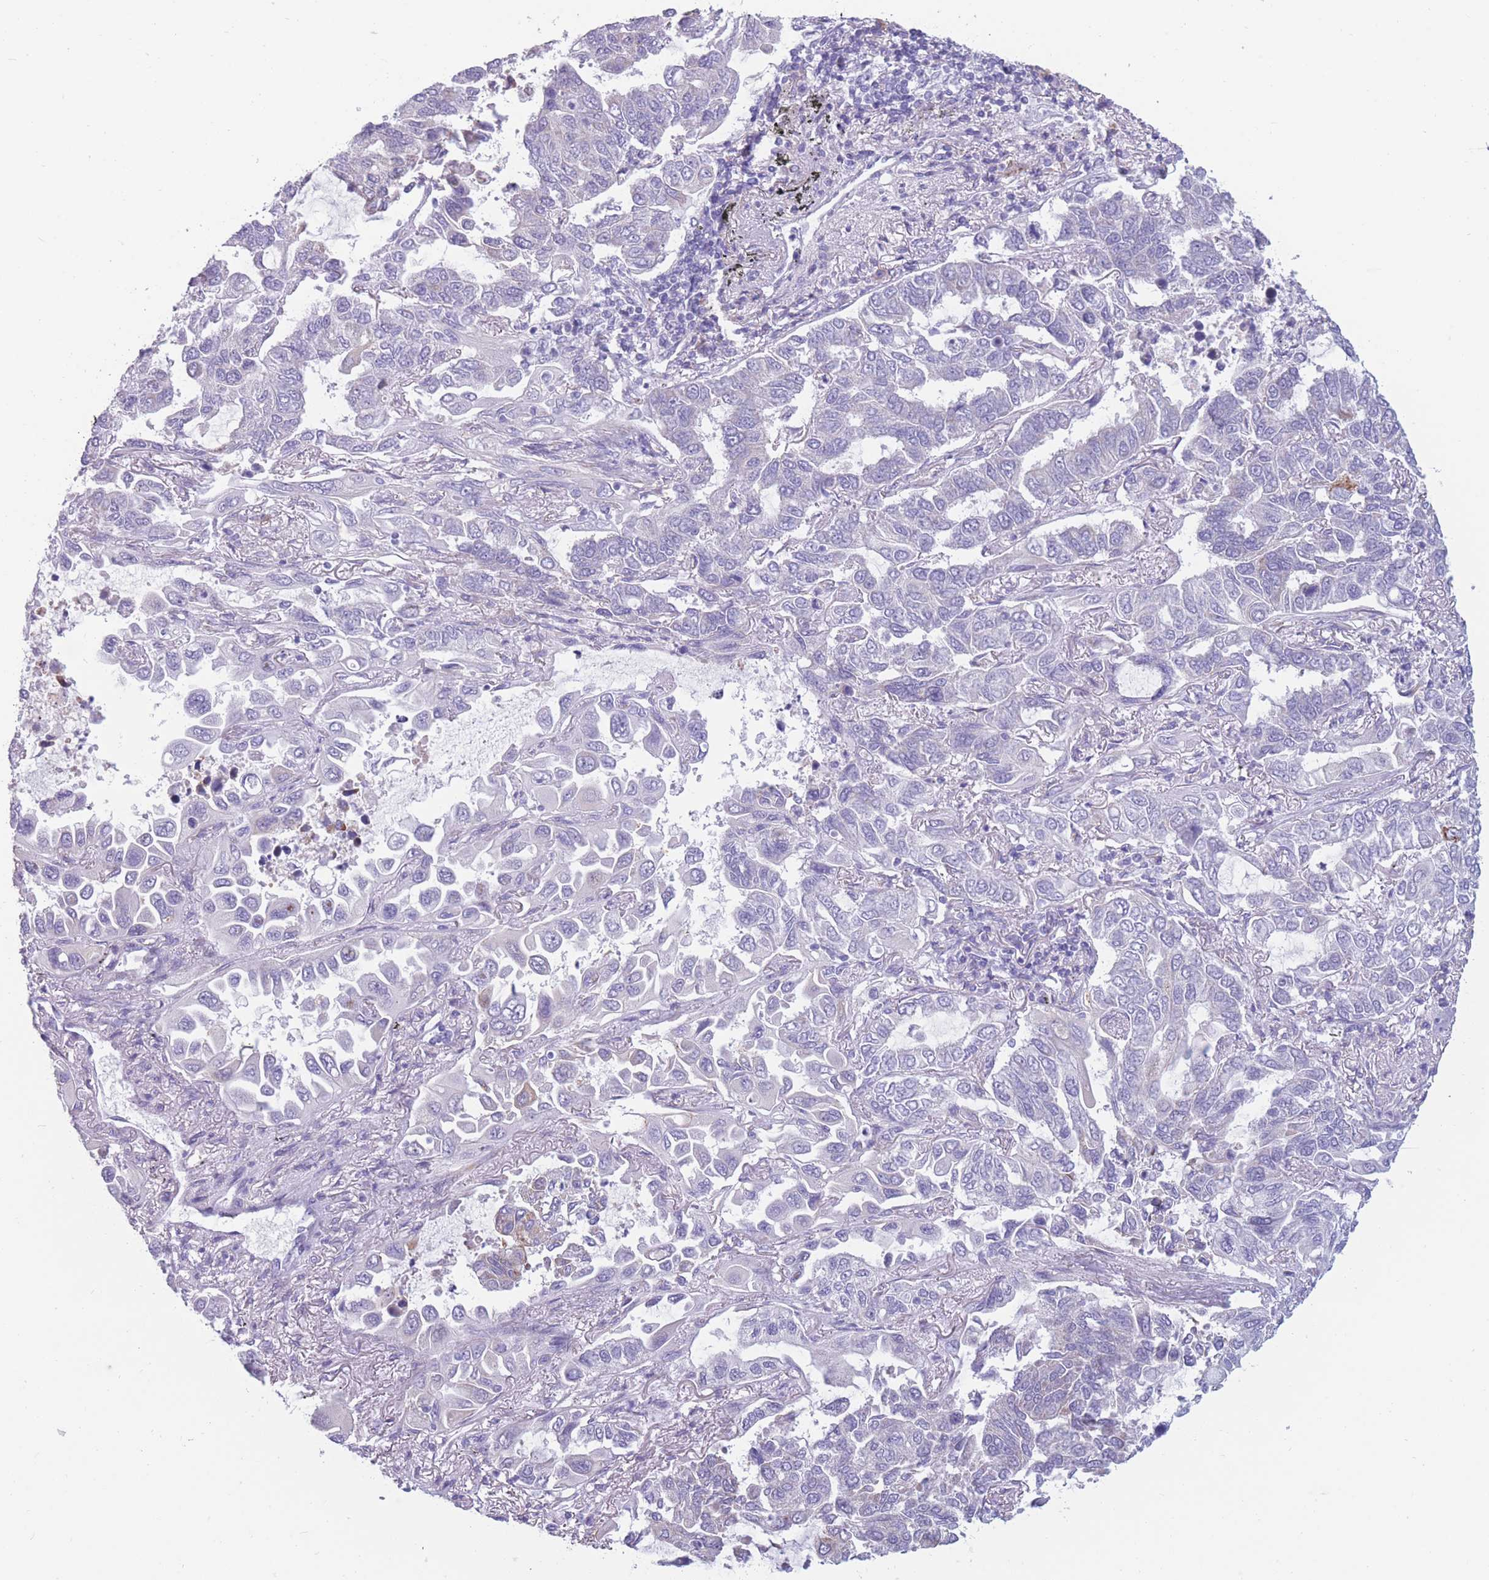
{"staining": {"intensity": "negative", "quantity": "none", "location": "none"}, "tissue": "lung cancer", "cell_type": "Tumor cells", "image_type": "cancer", "snomed": [{"axis": "morphology", "description": "Adenocarcinoma, NOS"}, {"axis": "topography", "description": "Lung"}], "caption": "Tumor cells show no significant staining in lung cancer (adenocarcinoma).", "gene": "COL27A1", "patient": {"sex": "male", "age": 64}}